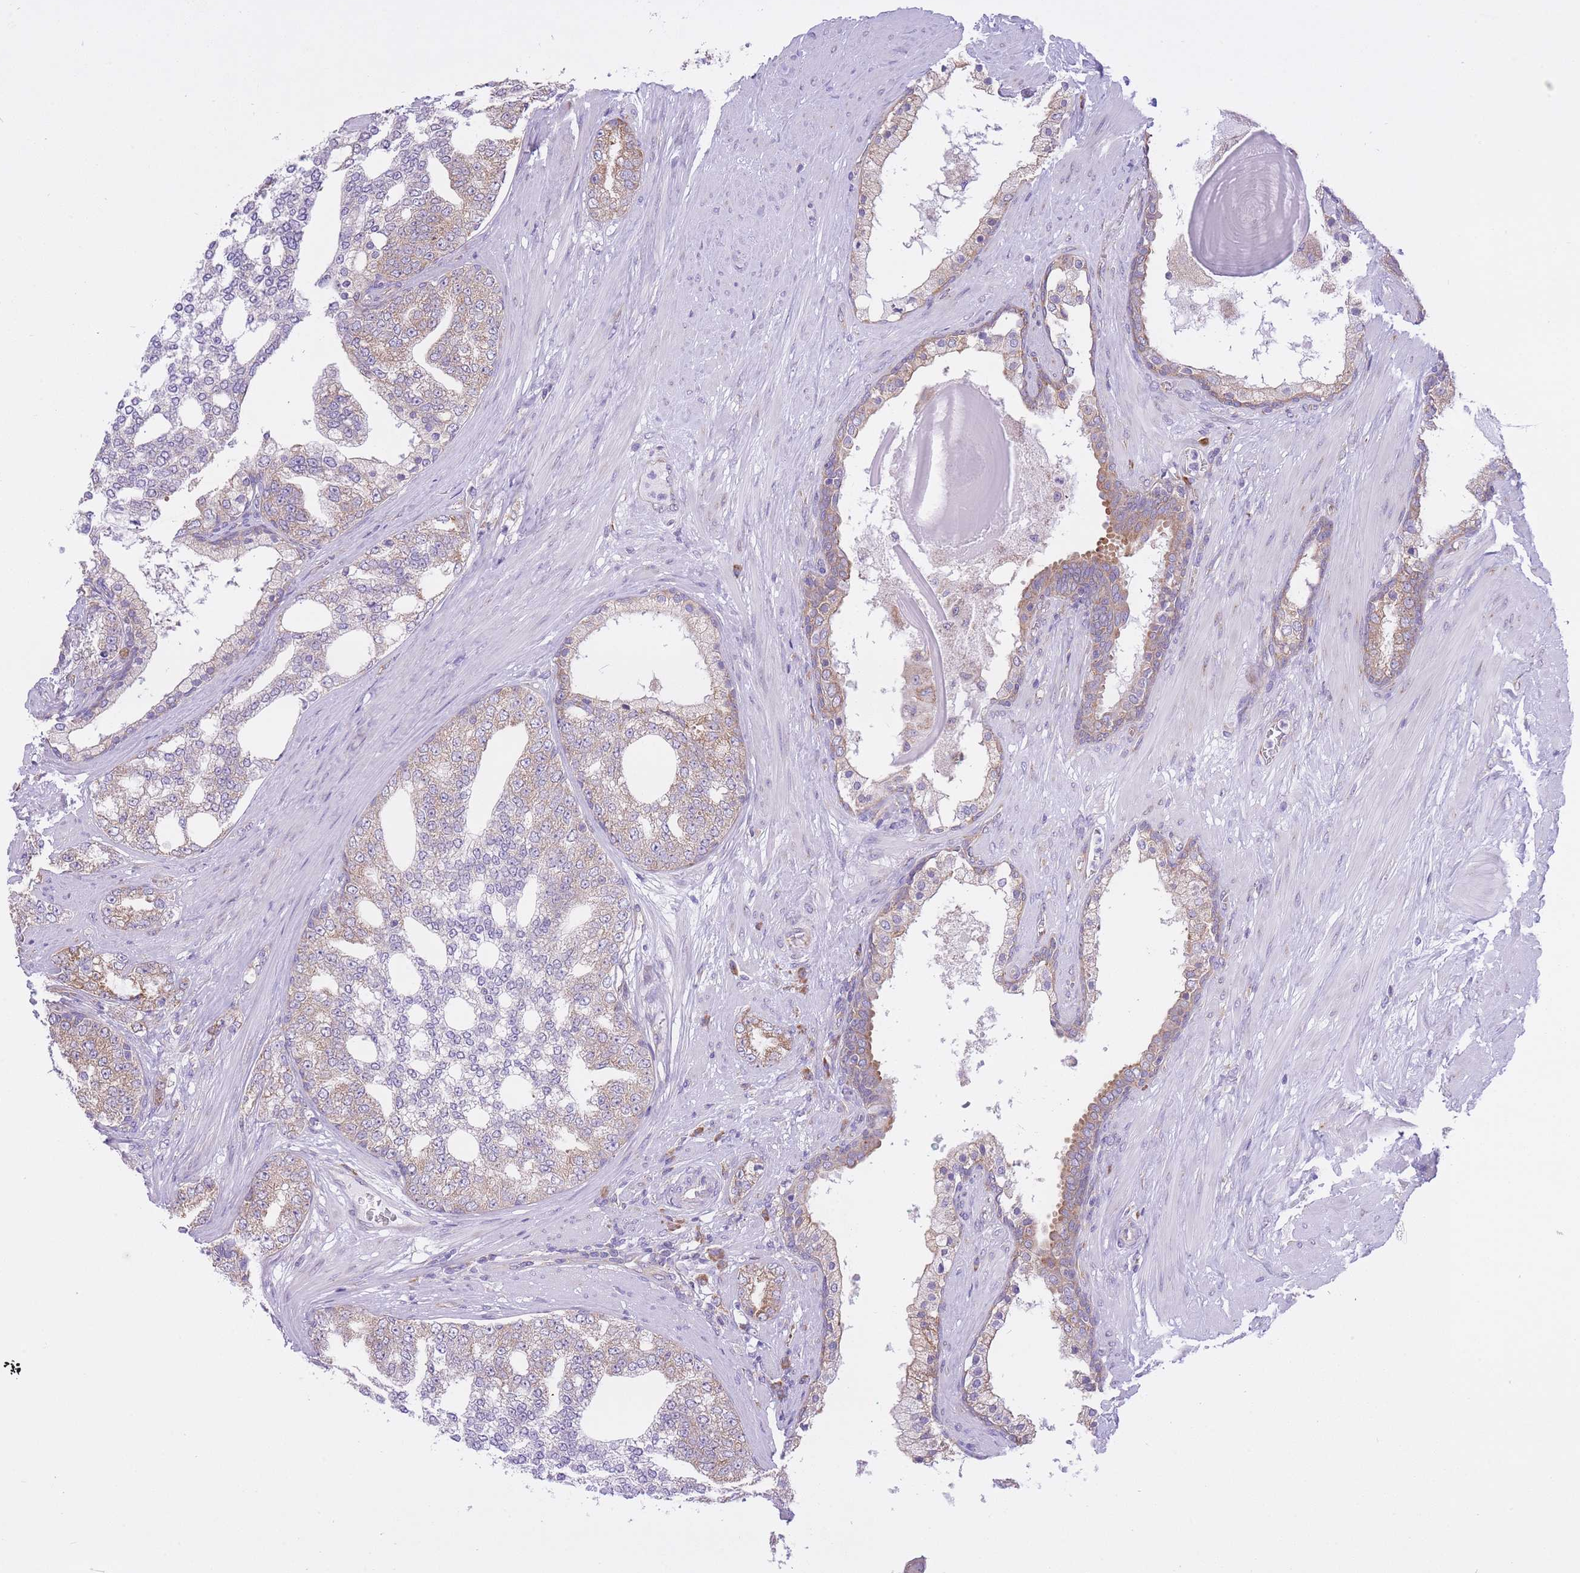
{"staining": {"intensity": "weak", "quantity": "<25%", "location": "cytoplasmic/membranous"}, "tissue": "prostate cancer", "cell_type": "Tumor cells", "image_type": "cancer", "snomed": [{"axis": "morphology", "description": "Adenocarcinoma, High grade"}, {"axis": "topography", "description": "Prostate"}], "caption": "DAB (3,3'-diaminobenzidine) immunohistochemical staining of human prostate high-grade adenocarcinoma reveals no significant positivity in tumor cells.", "gene": "ZNF501", "patient": {"sex": "male", "age": 64}}